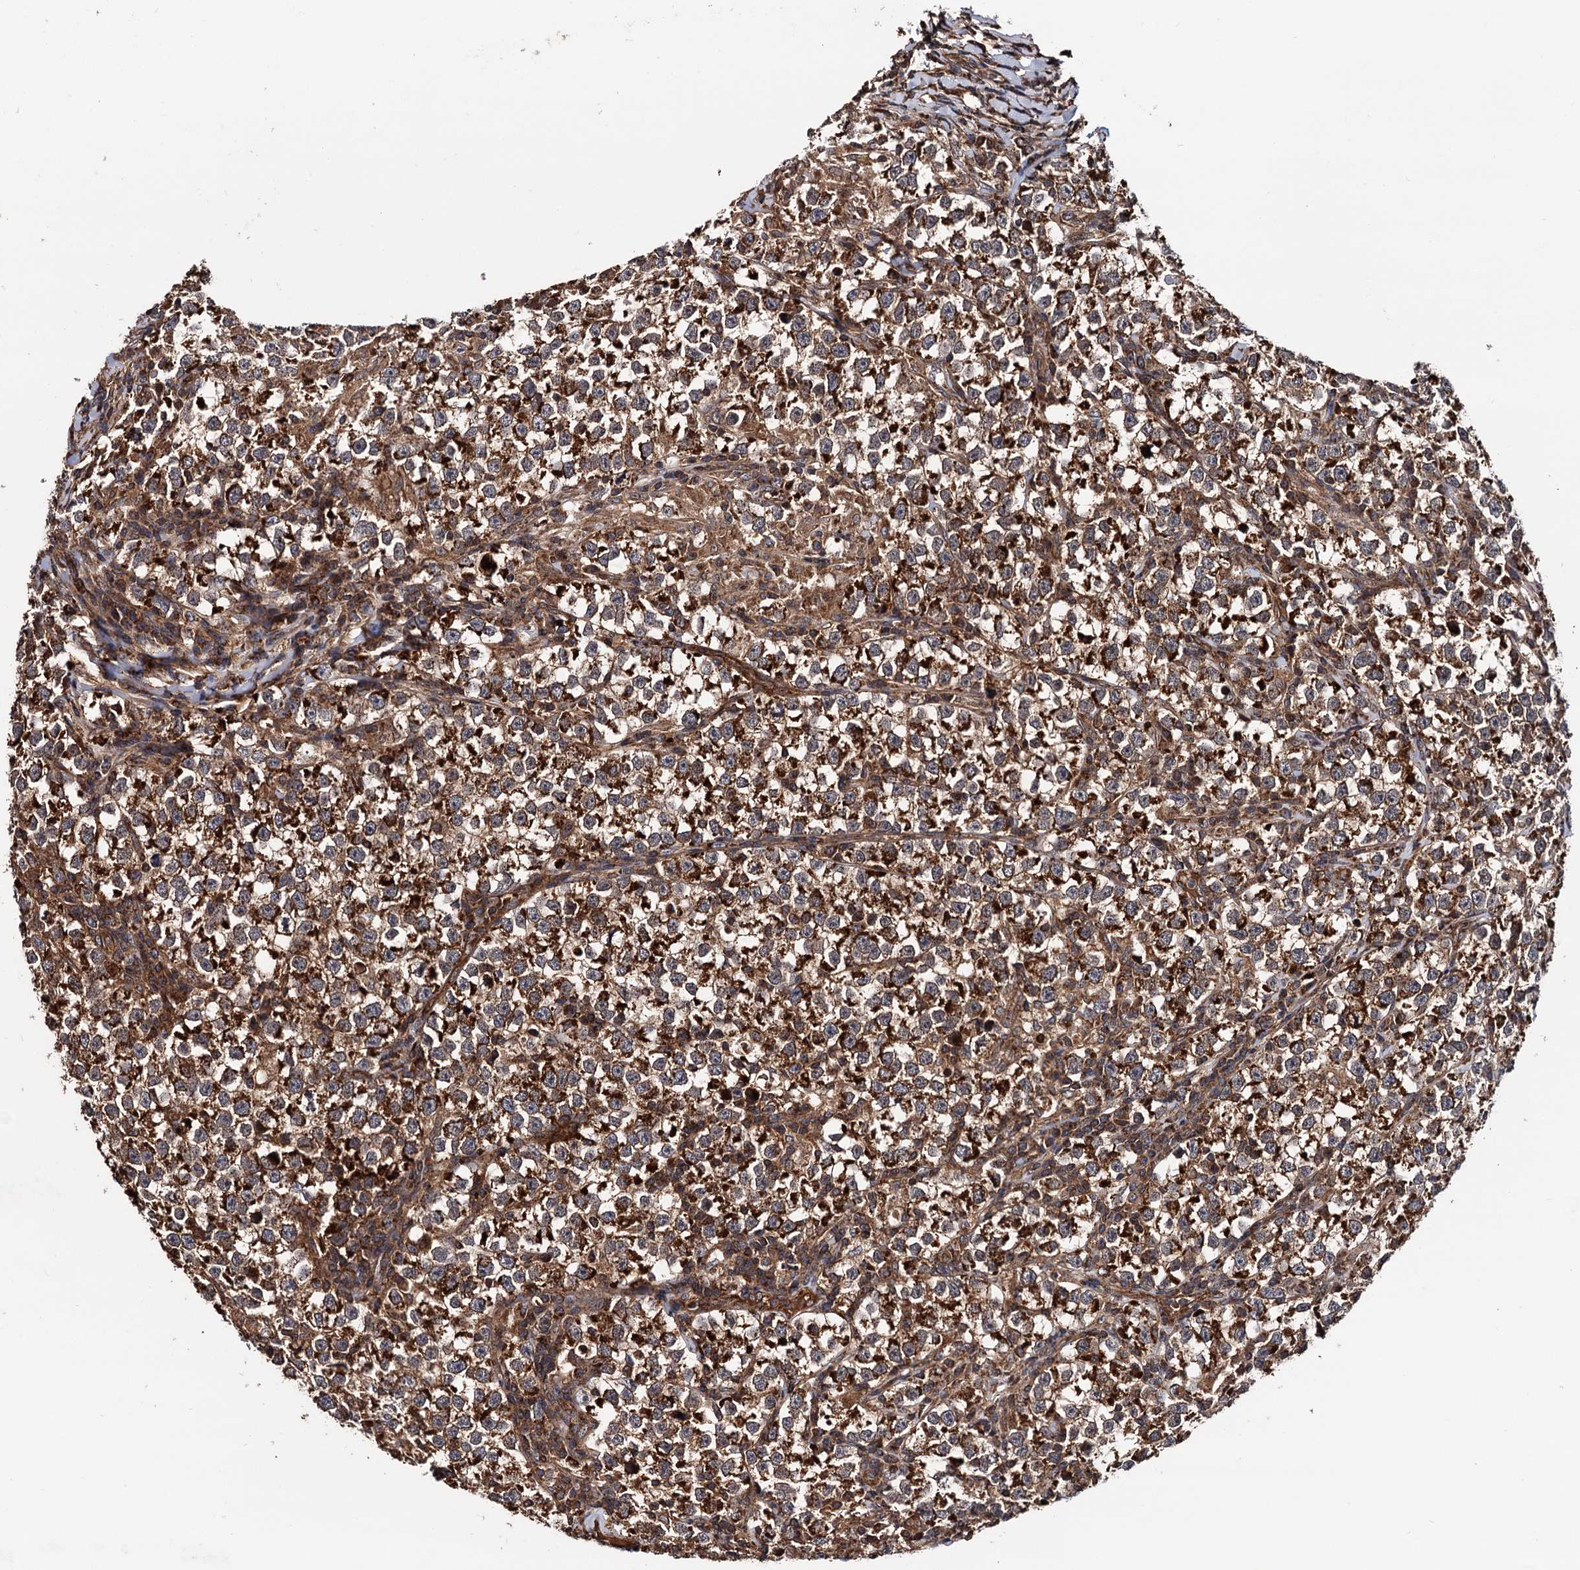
{"staining": {"intensity": "strong", "quantity": ">75%", "location": "cytoplasmic/membranous"}, "tissue": "testis cancer", "cell_type": "Tumor cells", "image_type": "cancer", "snomed": [{"axis": "morphology", "description": "Normal tissue, NOS"}, {"axis": "morphology", "description": "Seminoma, NOS"}, {"axis": "topography", "description": "Testis"}], "caption": "Immunohistochemical staining of human testis cancer shows high levels of strong cytoplasmic/membranous protein staining in about >75% of tumor cells.", "gene": "MRPL42", "patient": {"sex": "male", "age": 43}}